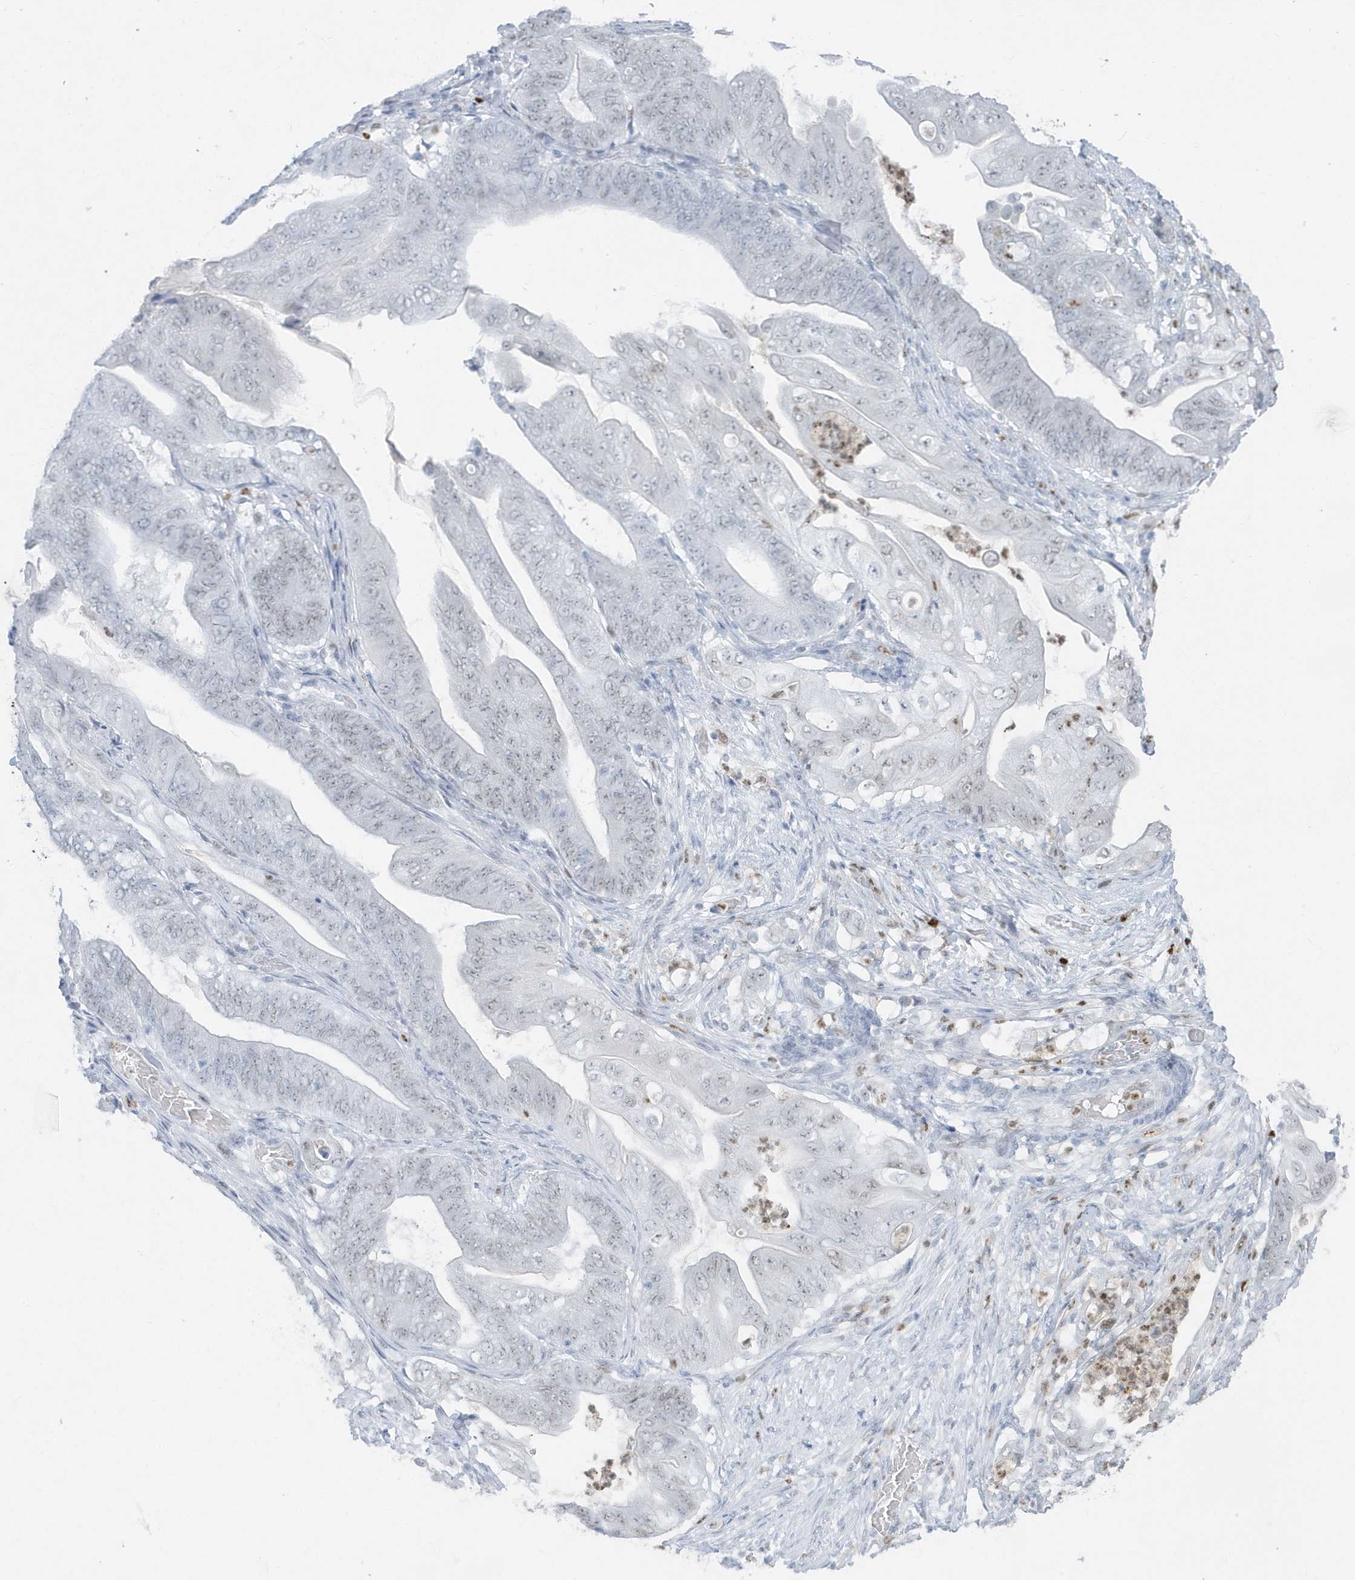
{"staining": {"intensity": "negative", "quantity": "none", "location": "none"}, "tissue": "stomach cancer", "cell_type": "Tumor cells", "image_type": "cancer", "snomed": [{"axis": "morphology", "description": "Adenocarcinoma, NOS"}, {"axis": "topography", "description": "Stomach"}], "caption": "Tumor cells show no significant positivity in stomach cancer. The staining was performed using DAB (3,3'-diaminobenzidine) to visualize the protein expression in brown, while the nuclei were stained in blue with hematoxylin (Magnification: 20x).", "gene": "SMIM34", "patient": {"sex": "female", "age": 73}}